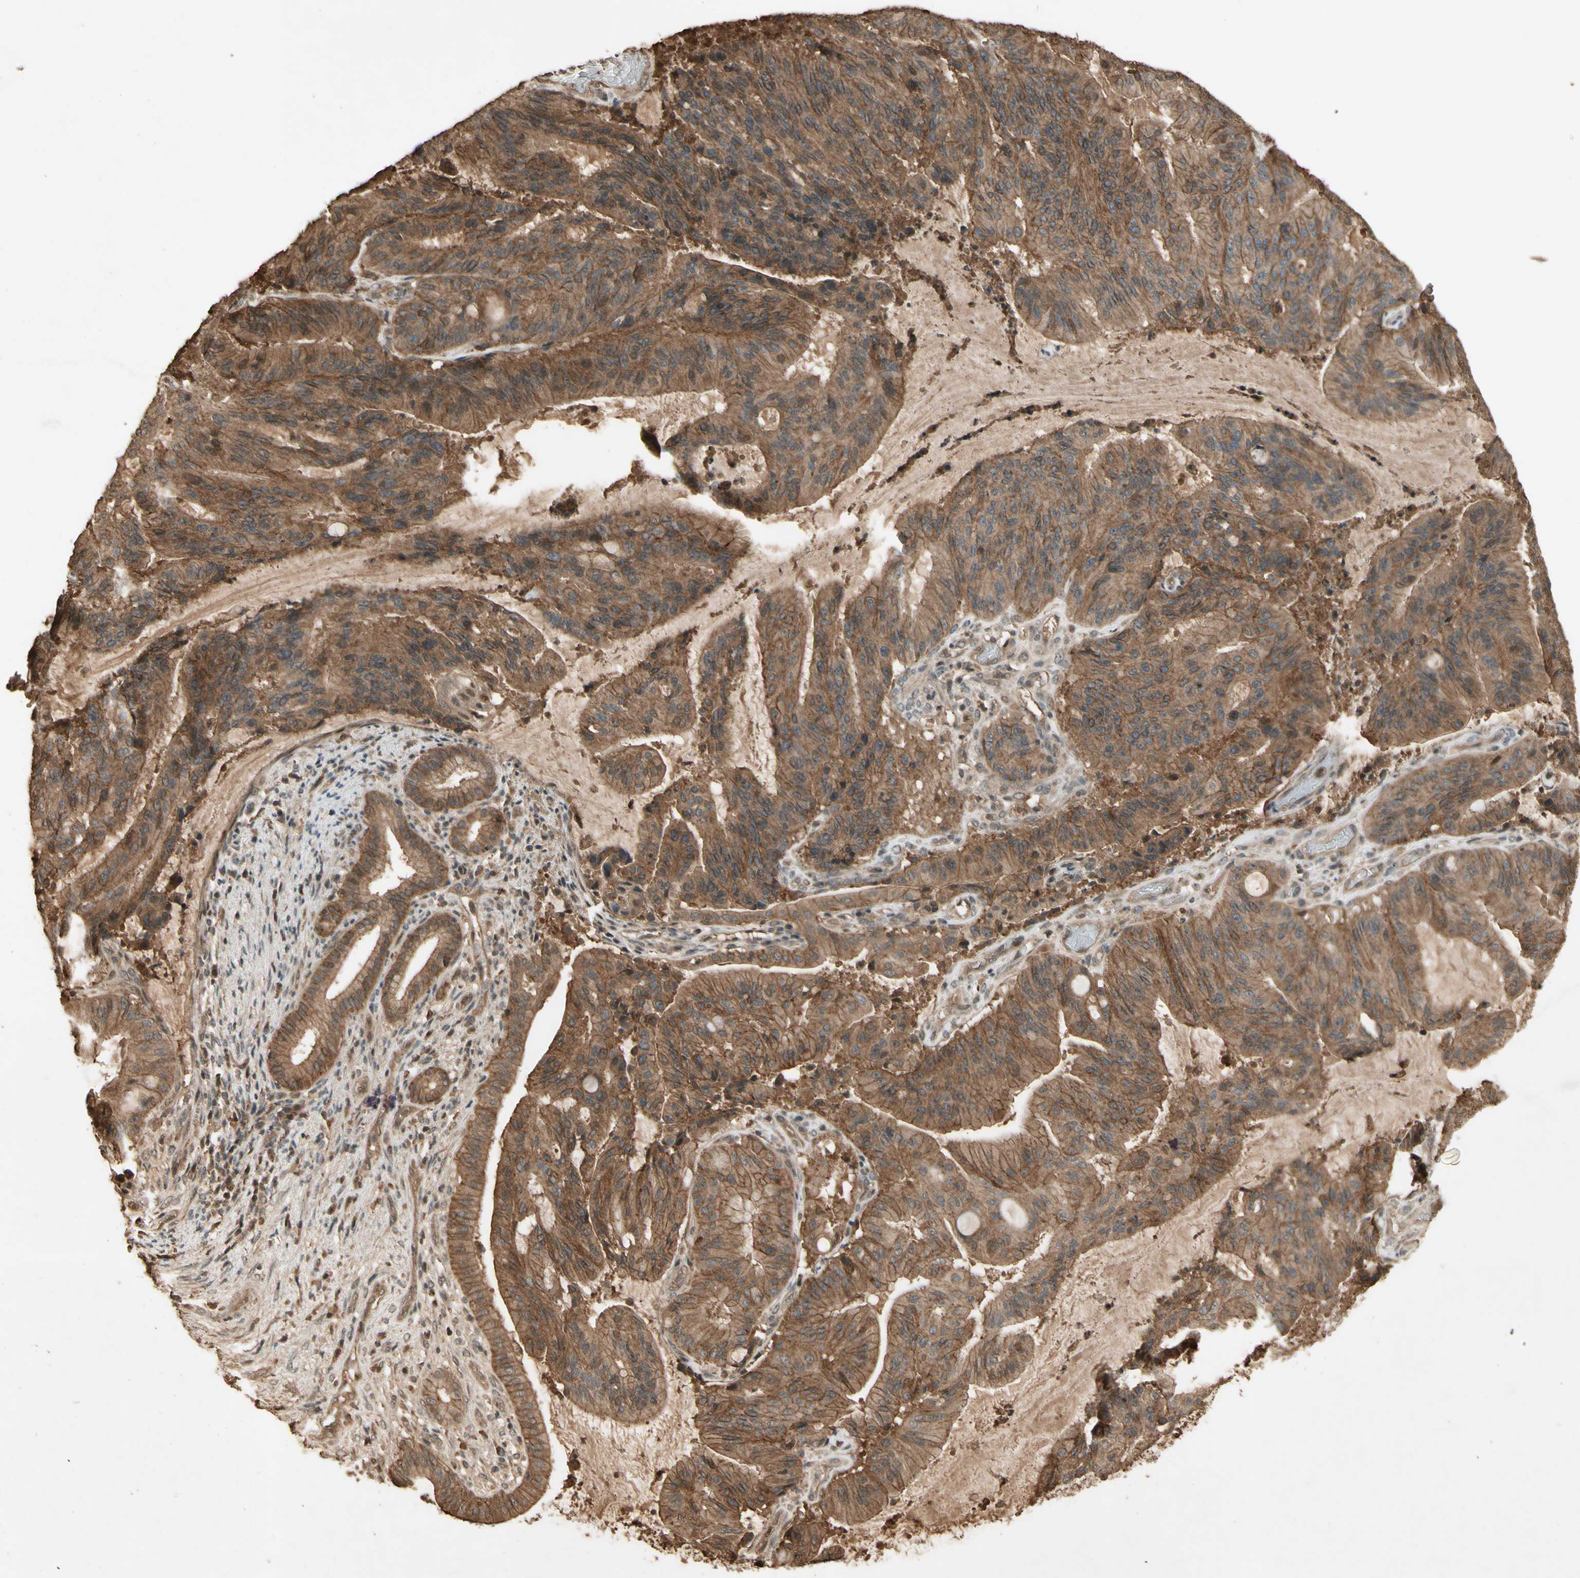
{"staining": {"intensity": "moderate", "quantity": ">75%", "location": "cytoplasmic/membranous"}, "tissue": "liver cancer", "cell_type": "Tumor cells", "image_type": "cancer", "snomed": [{"axis": "morphology", "description": "Cholangiocarcinoma"}, {"axis": "topography", "description": "Liver"}], "caption": "This is an image of immunohistochemistry (IHC) staining of cholangiocarcinoma (liver), which shows moderate expression in the cytoplasmic/membranous of tumor cells.", "gene": "SMAD9", "patient": {"sex": "female", "age": 73}}